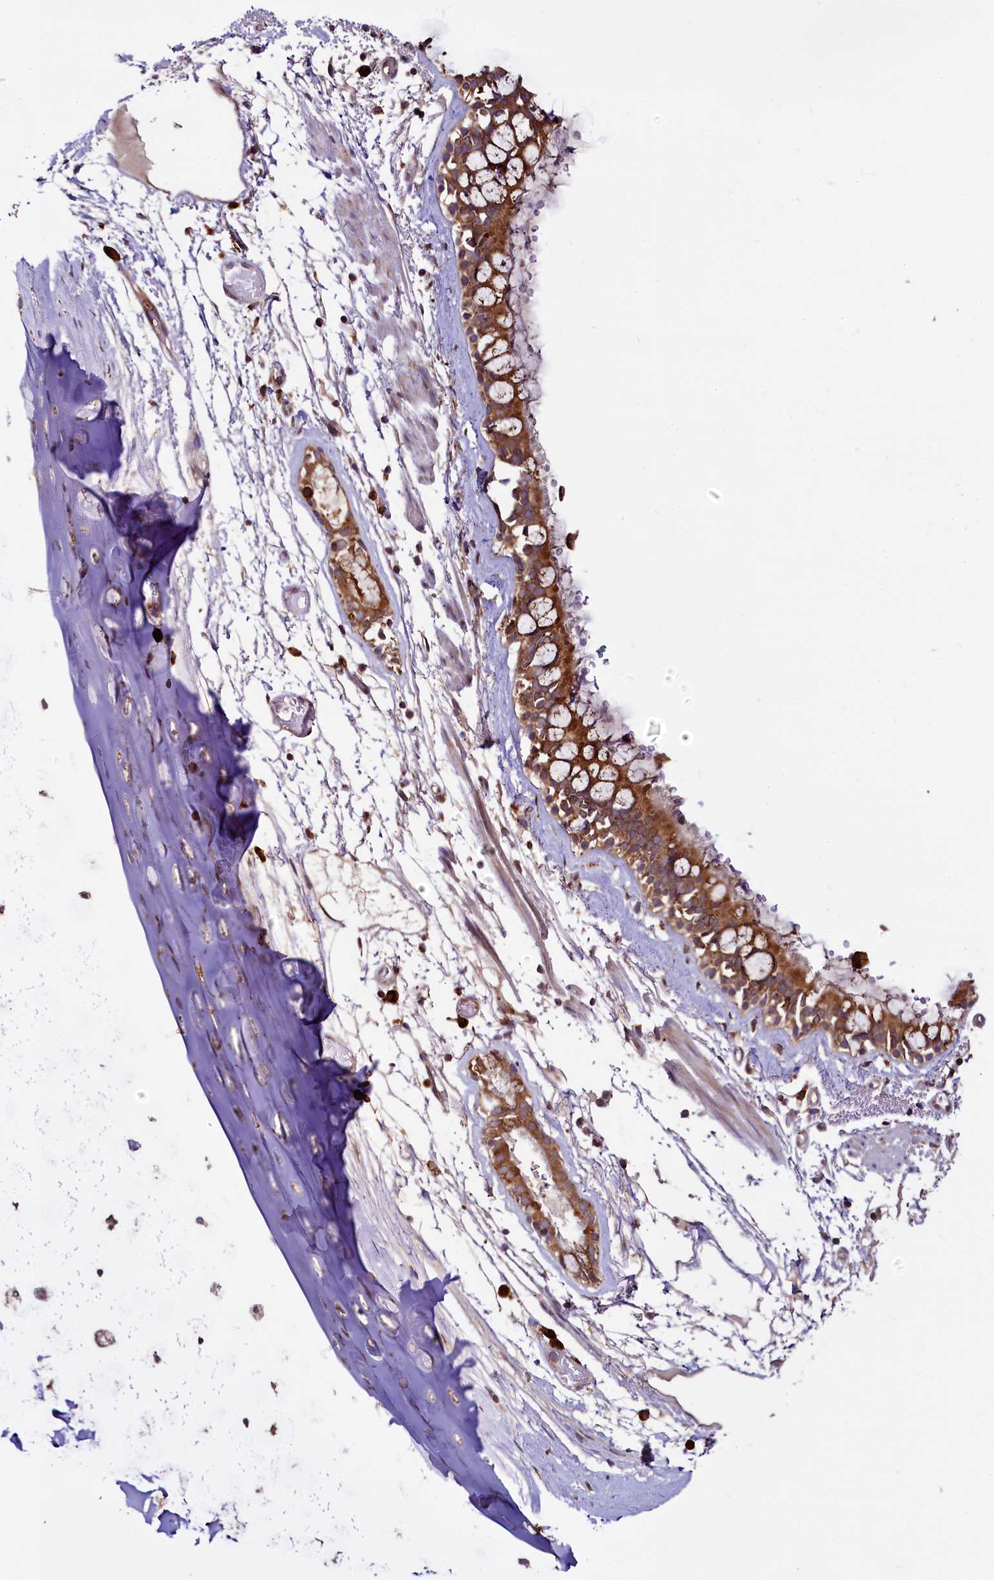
{"staining": {"intensity": "moderate", "quantity": ">75%", "location": "cytoplasmic/membranous"}, "tissue": "nasopharynx", "cell_type": "Respiratory epithelial cells", "image_type": "normal", "snomed": [{"axis": "morphology", "description": "Normal tissue, NOS"}, {"axis": "topography", "description": "Nasopharynx"}], "caption": "Nasopharynx stained with immunohistochemistry shows moderate cytoplasmic/membranous positivity in about >75% of respiratory epithelial cells. (Brightfield microscopy of DAB IHC at high magnification).", "gene": "UFM1", "patient": {"sex": "male", "age": 32}}